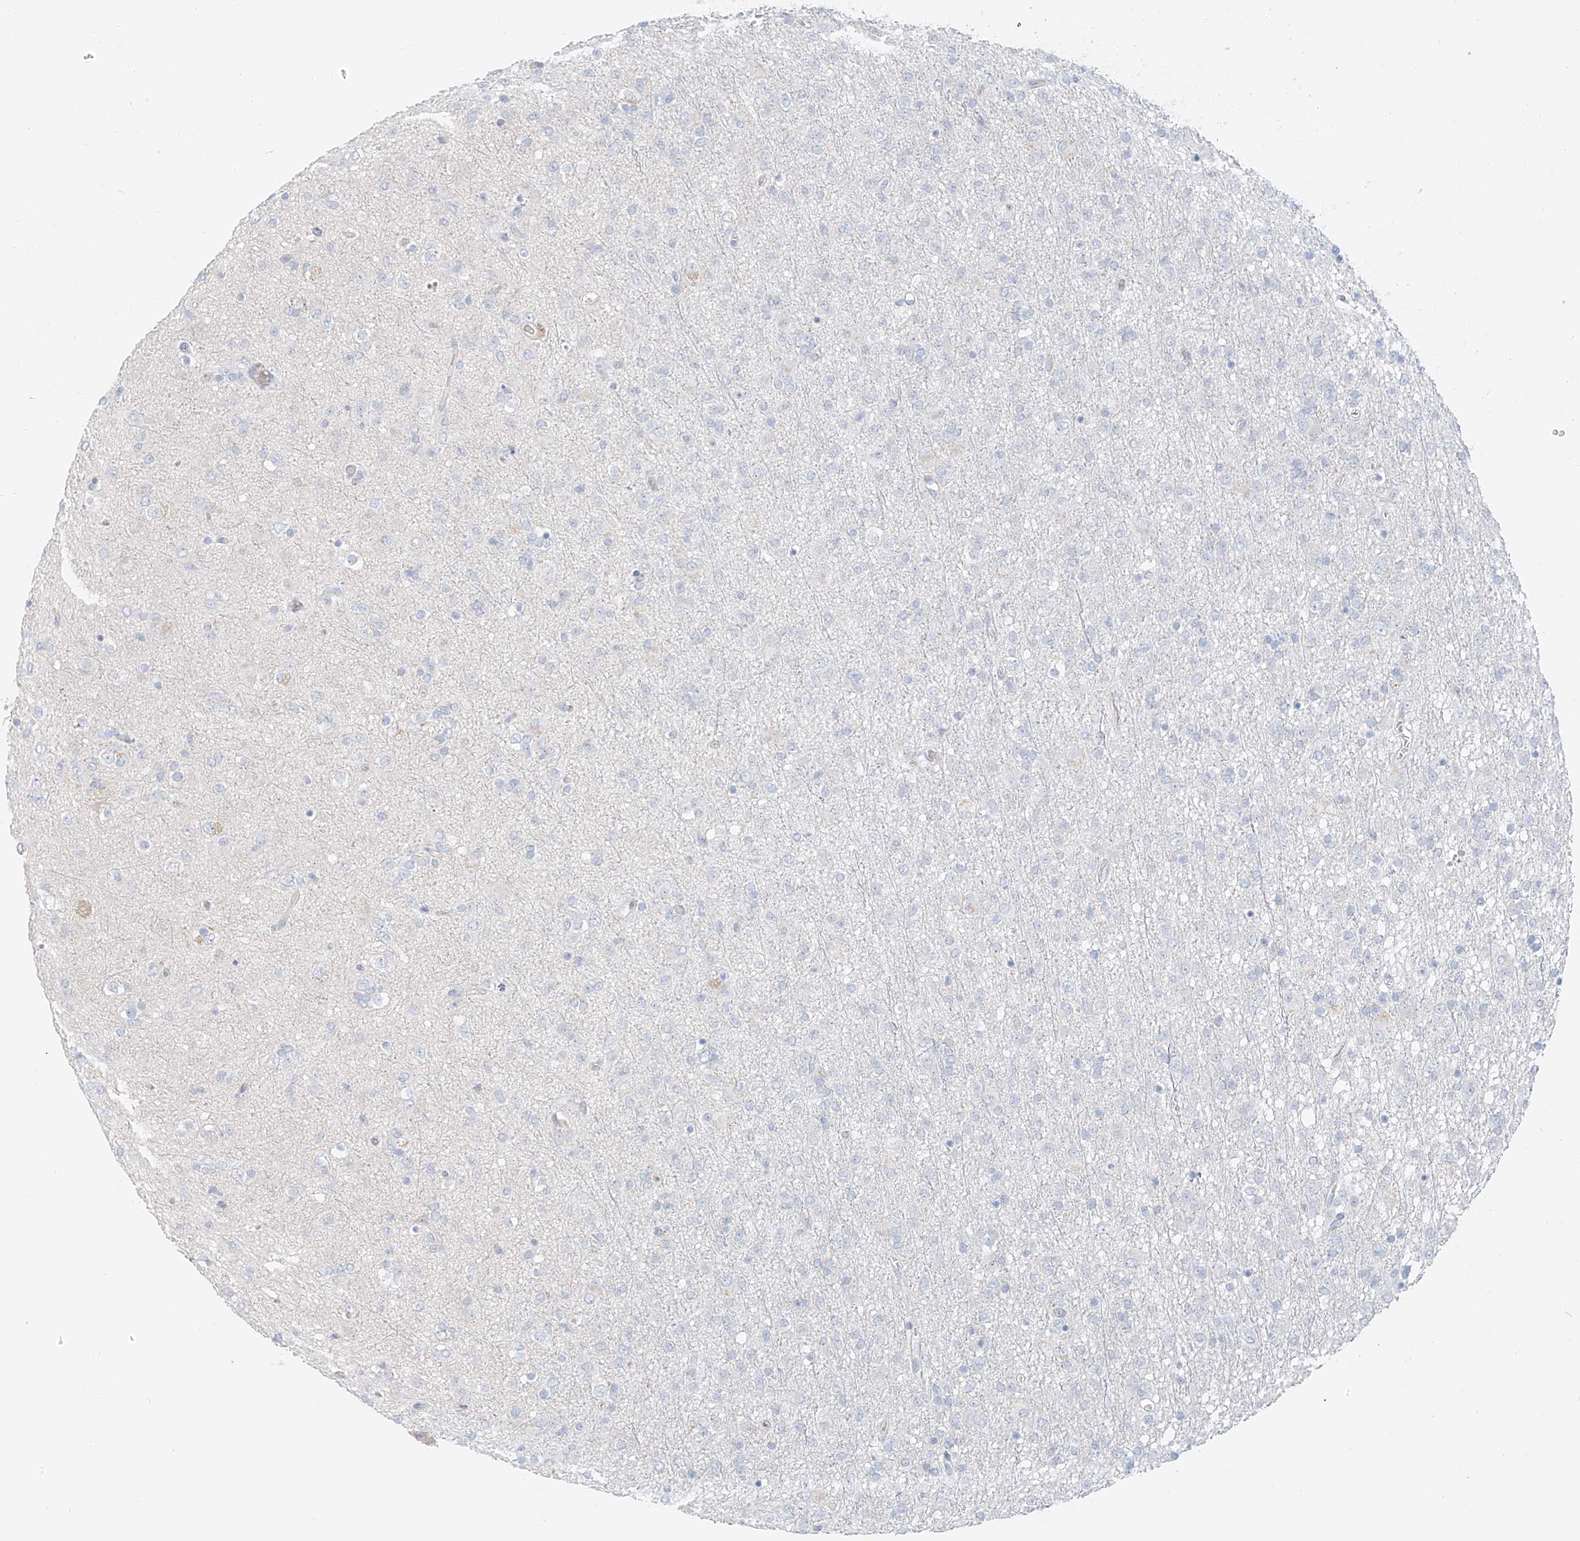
{"staining": {"intensity": "negative", "quantity": "none", "location": "none"}, "tissue": "glioma", "cell_type": "Tumor cells", "image_type": "cancer", "snomed": [{"axis": "morphology", "description": "Glioma, malignant, Low grade"}, {"axis": "topography", "description": "Brain"}], "caption": "The IHC image has no significant positivity in tumor cells of low-grade glioma (malignant) tissue.", "gene": "PGC", "patient": {"sex": "male", "age": 65}}